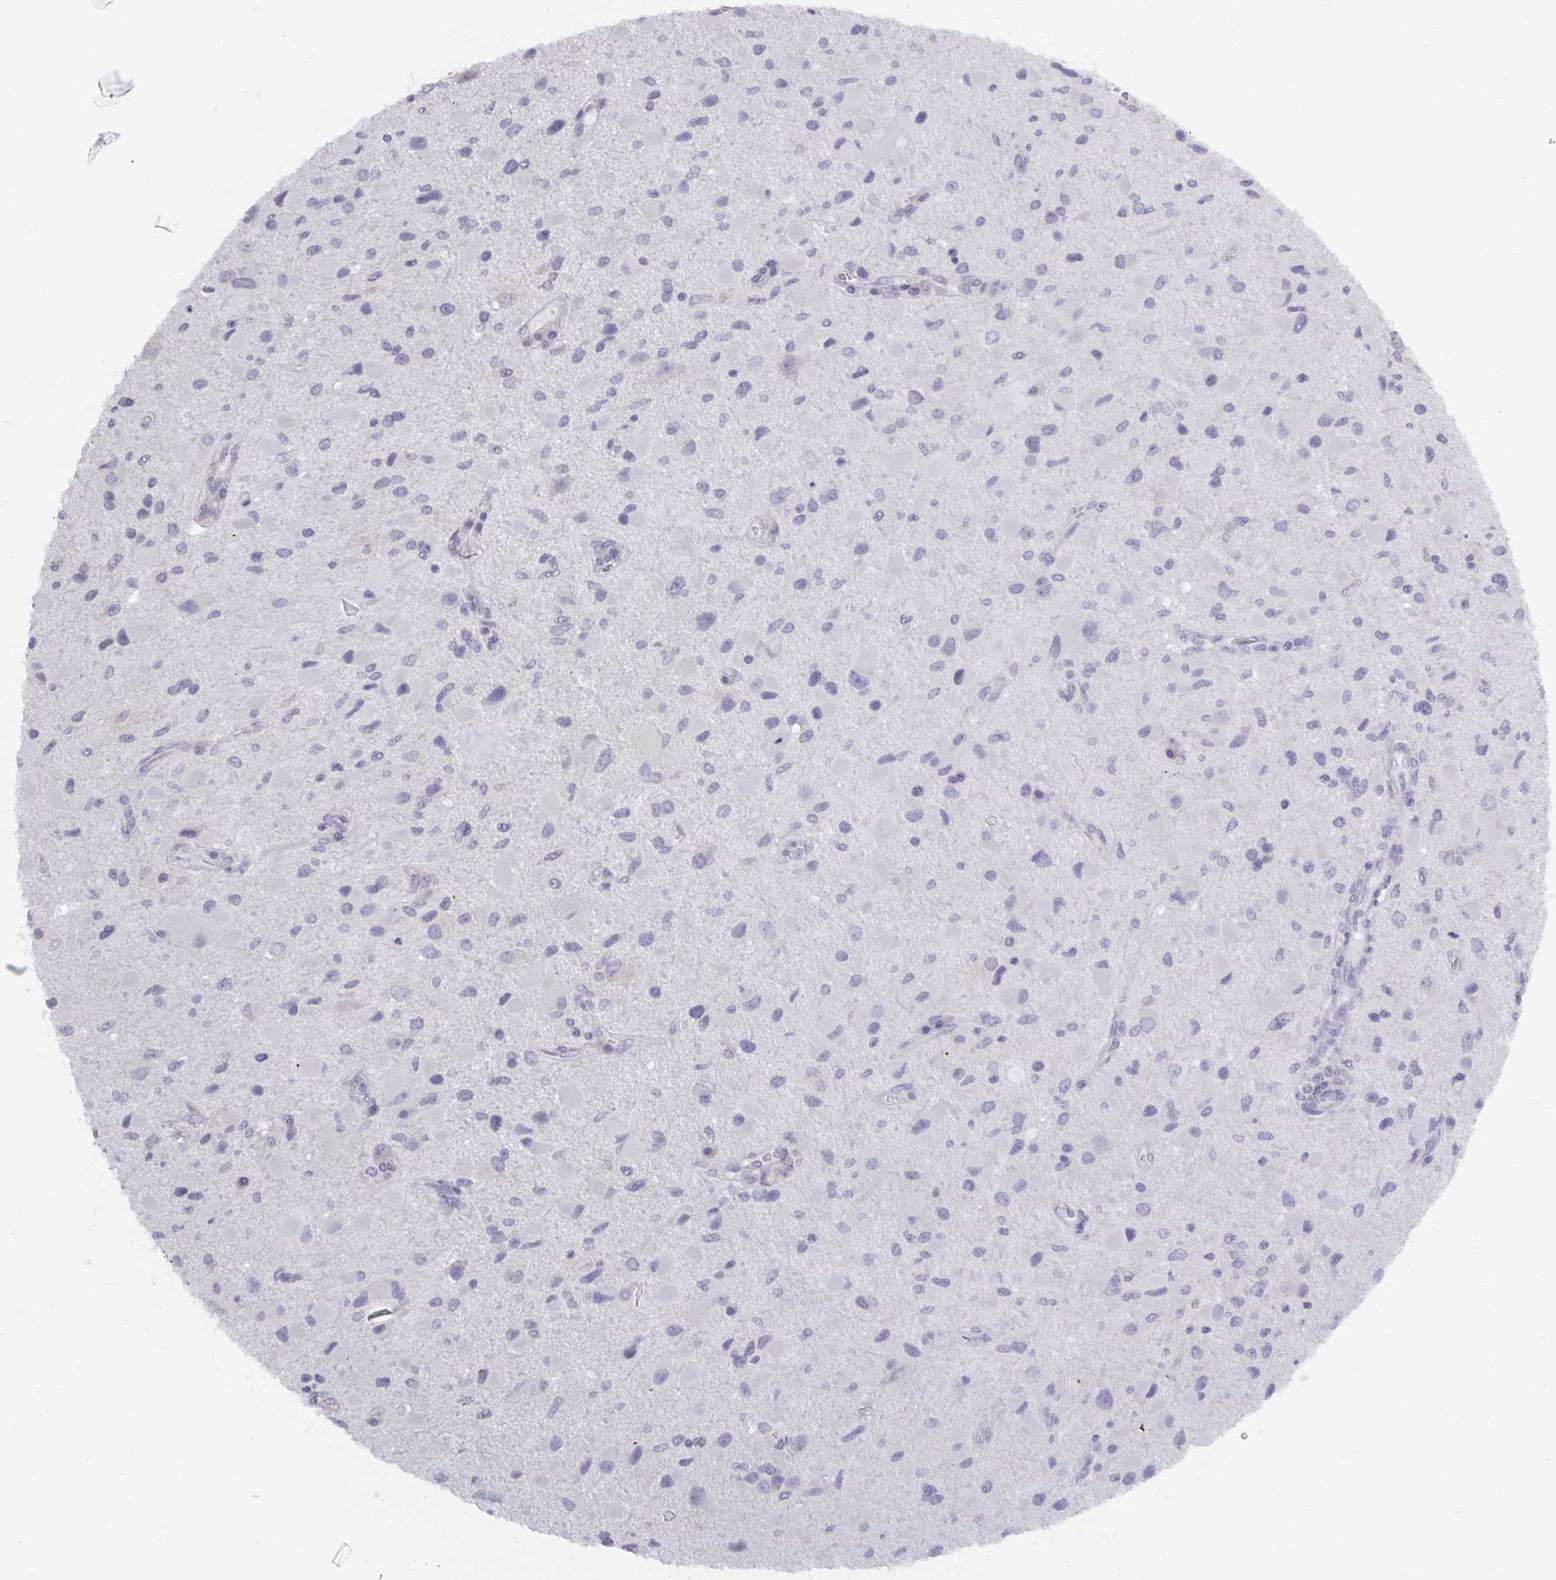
{"staining": {"intensity": "negative", "quantity": "none", "location": "none"}, "tissue": "glioma", "cell_type": "Tumor cells", "image_type": "cancer", "snomed": [{"axis": "morphology", "description": "Glioma, malignant, Low grade"}, {"axis": "topography", "description": "Brain"}], "caption": "Tumor cells show no significant positivity in malignant low-grade glioma.", "gene": "PLCB3", "patient": {"sex": "female", "age": 32}}